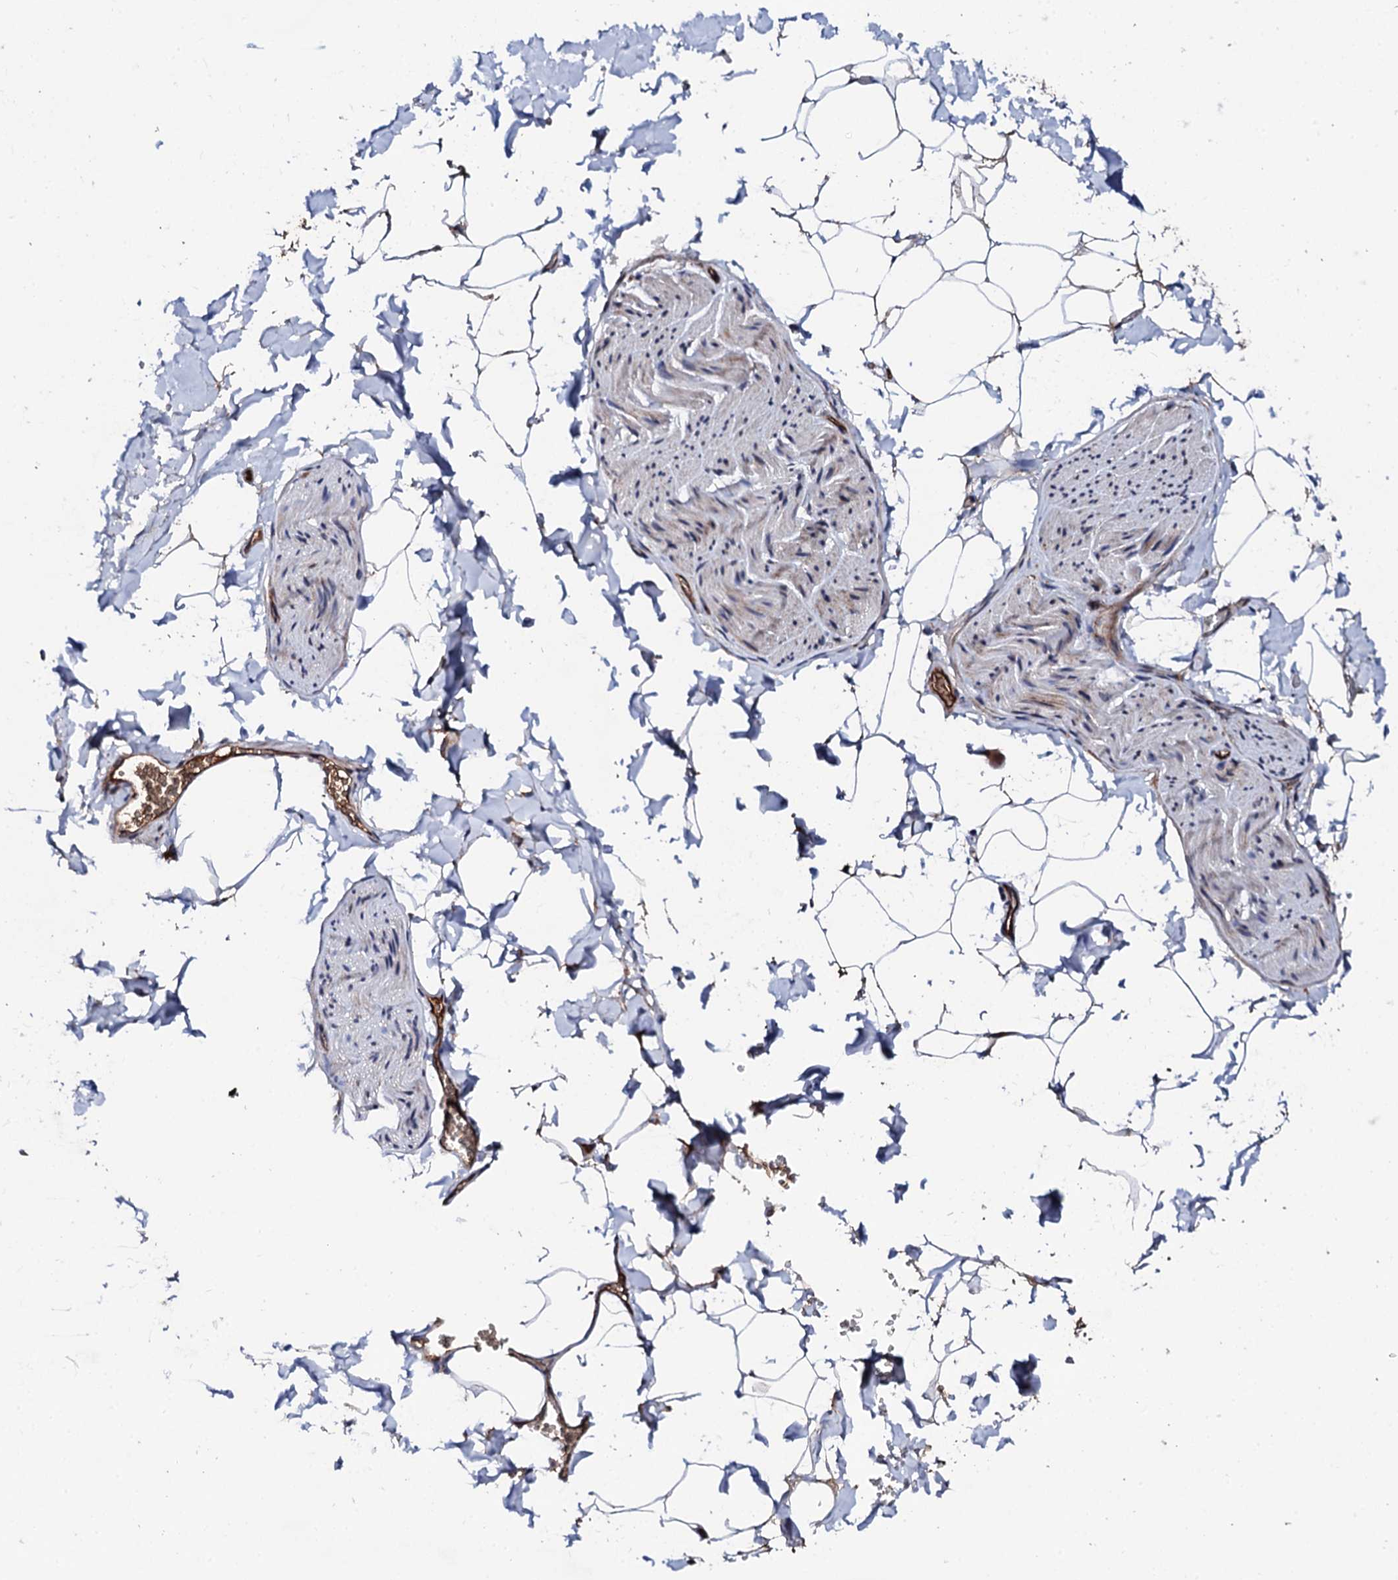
{"staining": {"intensity": "moderate", "quantity": ">75%", "location": "cytoplasmic/membranous"}, "tissue": "adipose tissue", "cell_type": "Adipocytes", "image_type": "normal", "snomed": [{"axis": "morphology", "description": "Normal tissue, NOS"}, {"axis": "topography", "description": "Gallbladder"}, {"axis": "topography", "description": "Peripheral nerve tissue"}], "caption": "Immunohistochemistry (IHC) staining of unremarkable adipose tissue, which reveals medium levels of moderate cytoplasmic/membranous staining in about >75% of adipocytes indicating moderate cytoplasmic/membranous protein expression. The staining was performed using DAB (brown) for protein detection and nuclei were counterstained in hematoxylin (blue).", "gene": "FAM111A", "patient": {"sex": "male", "age": 38}}